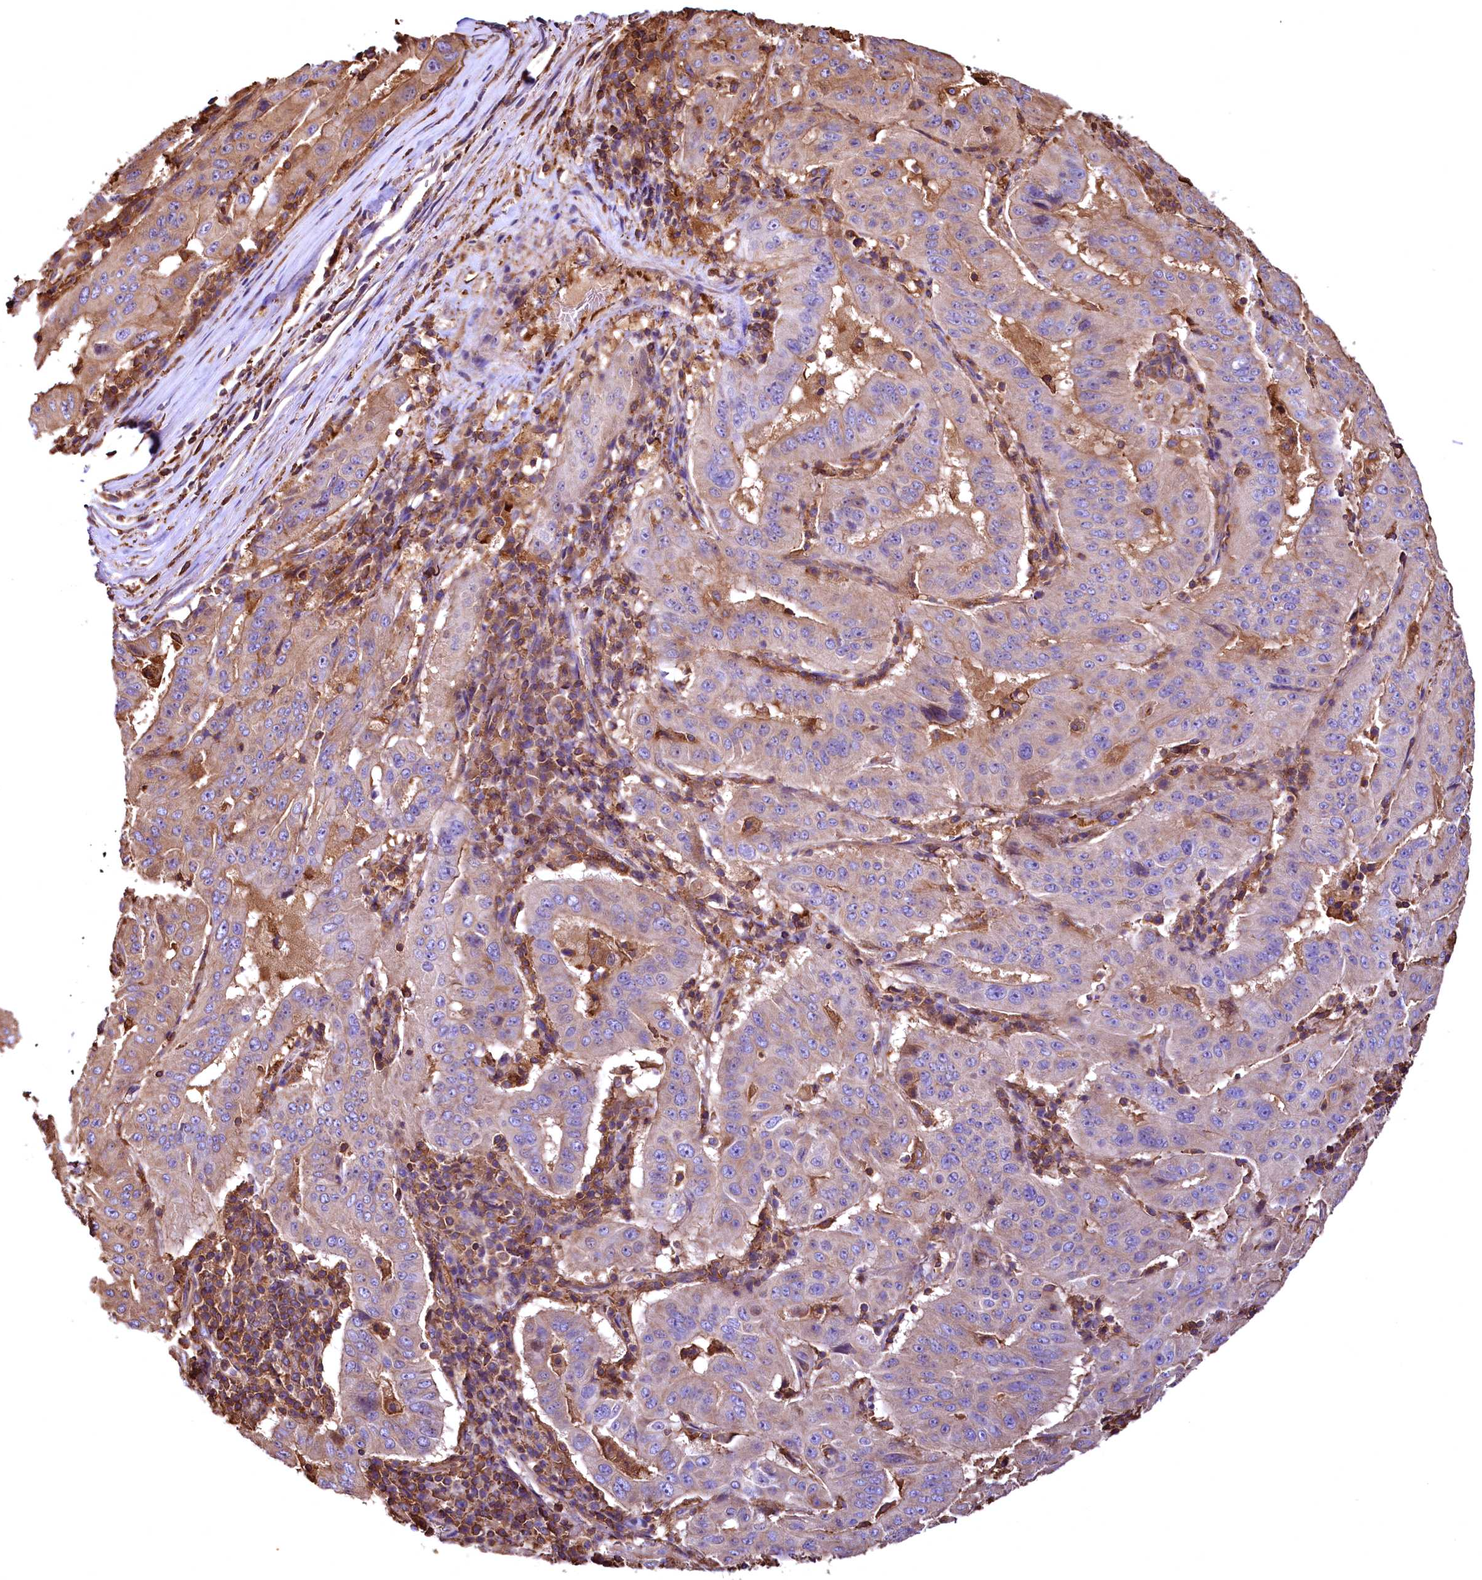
{"staining": {"intensity": "weak", "quantity": "25%-75%", "location": "cytoplasmic/membranous"}, "tissue": "pancreatic cancer", "cell_type": "Tumor cells", "image_type": "cancer", "snomed": [{"axis": "morphology", "description": "Adenocarcinoma, NOS"}, {"axis": "topography", "description": "Pancreas"}], "caption": "A brown stain labels weak cytoplasmic/membranous expression of a protein in human pancreatic cancer tumor cells.", "gene": "RARS2", "patient": {"sex": "male", "age": 63}}